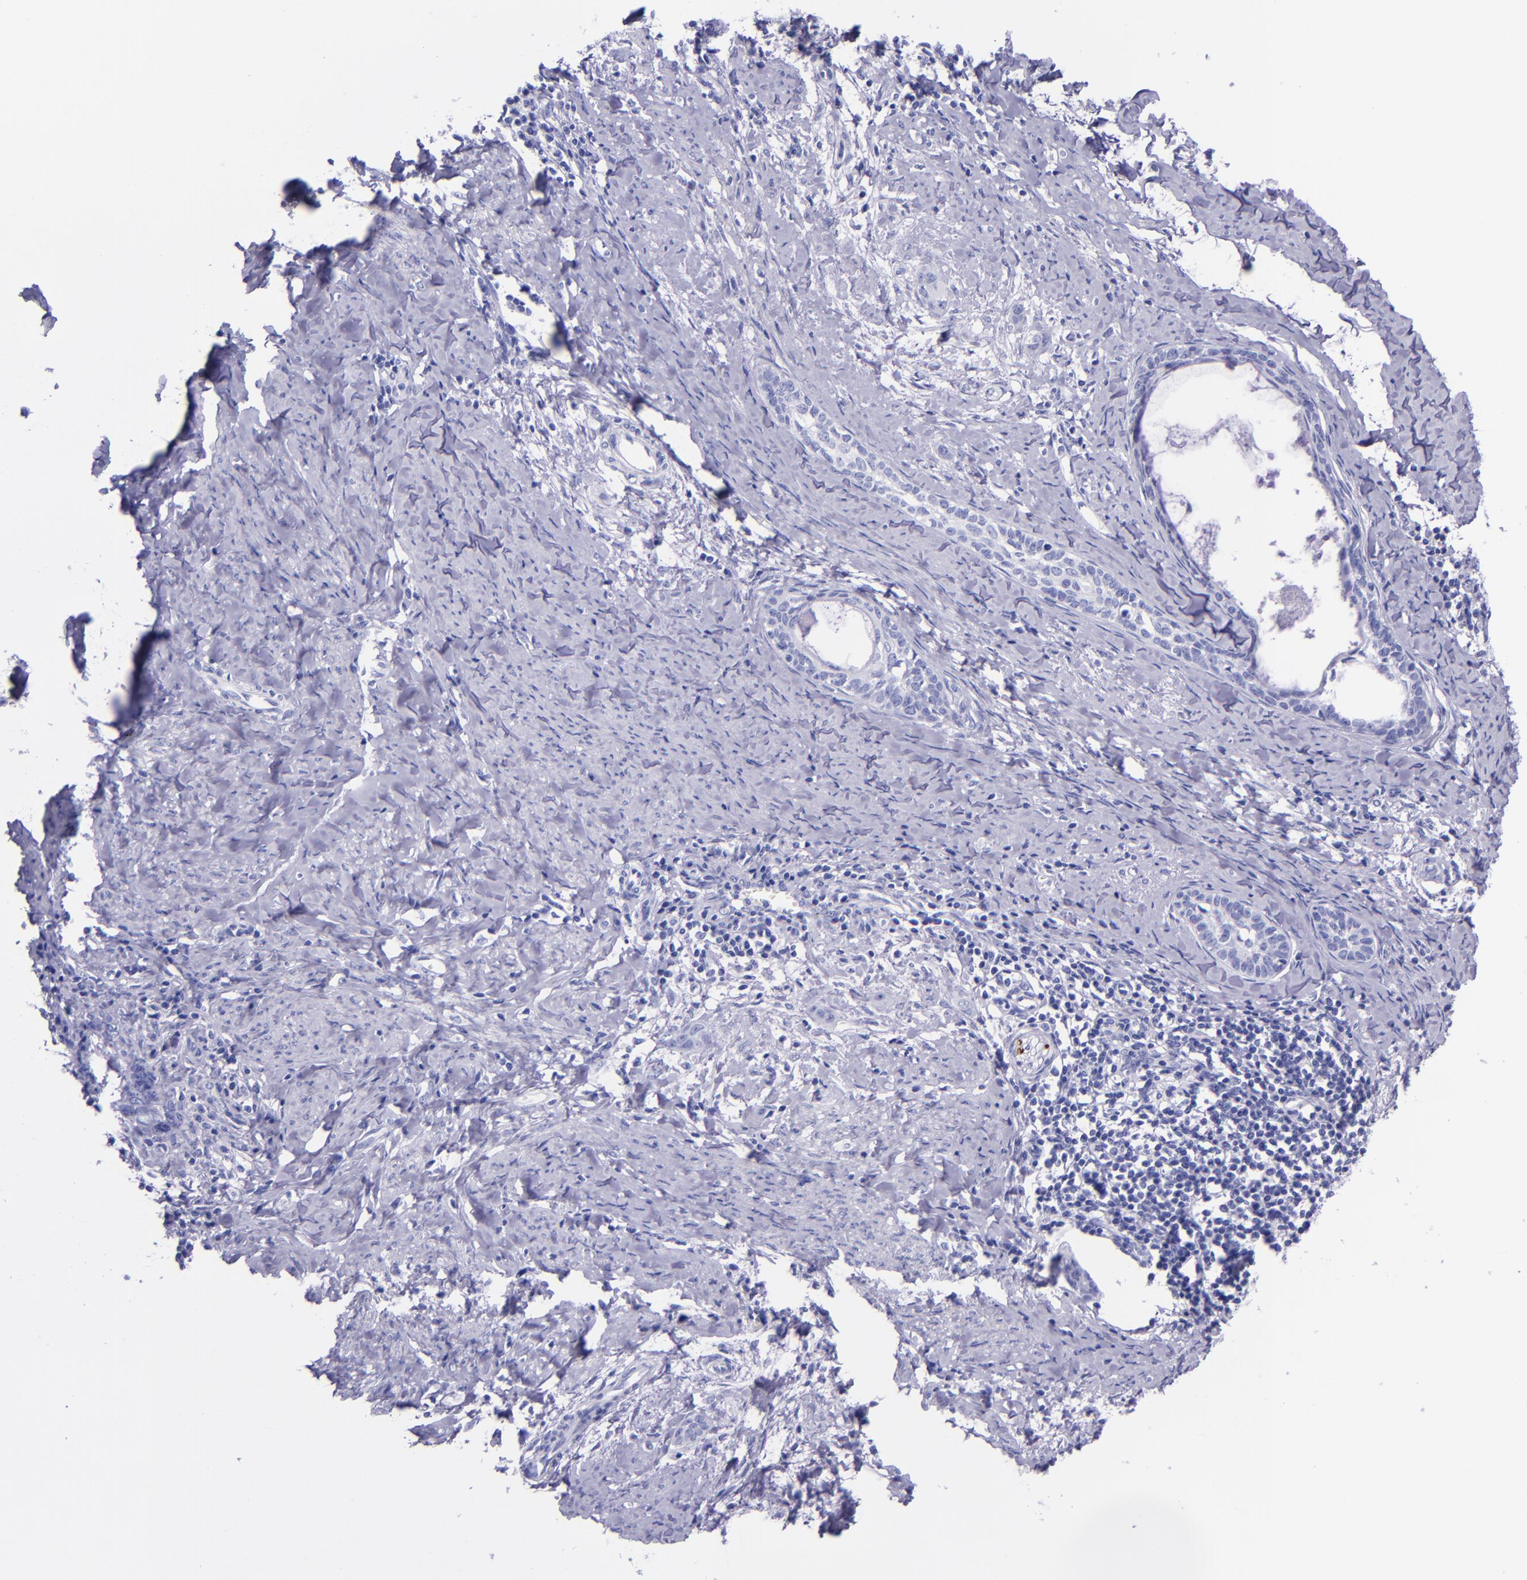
{"staining": {"intensity": "negative", "quantity": "none", "location": "none"}, "tissue": "cervical cancer", "cell_type": "Tumor cells", "image_type": "cancer", "snomed": [{"axis": "morphology", "description": "Squamous cell carcinoma, NOS"}, {"axis": "topography", "description": "Cervix"}], "caption": "This image is of squamous cell carcinoma (cervical) stained with immunohistochemistry (IHC) to label a protein in brown with the nuclei are counter-stained blue. There is no expression in tumor cells.", "gene": "MBP", "patient": {"sex": "female", "age": 33}}